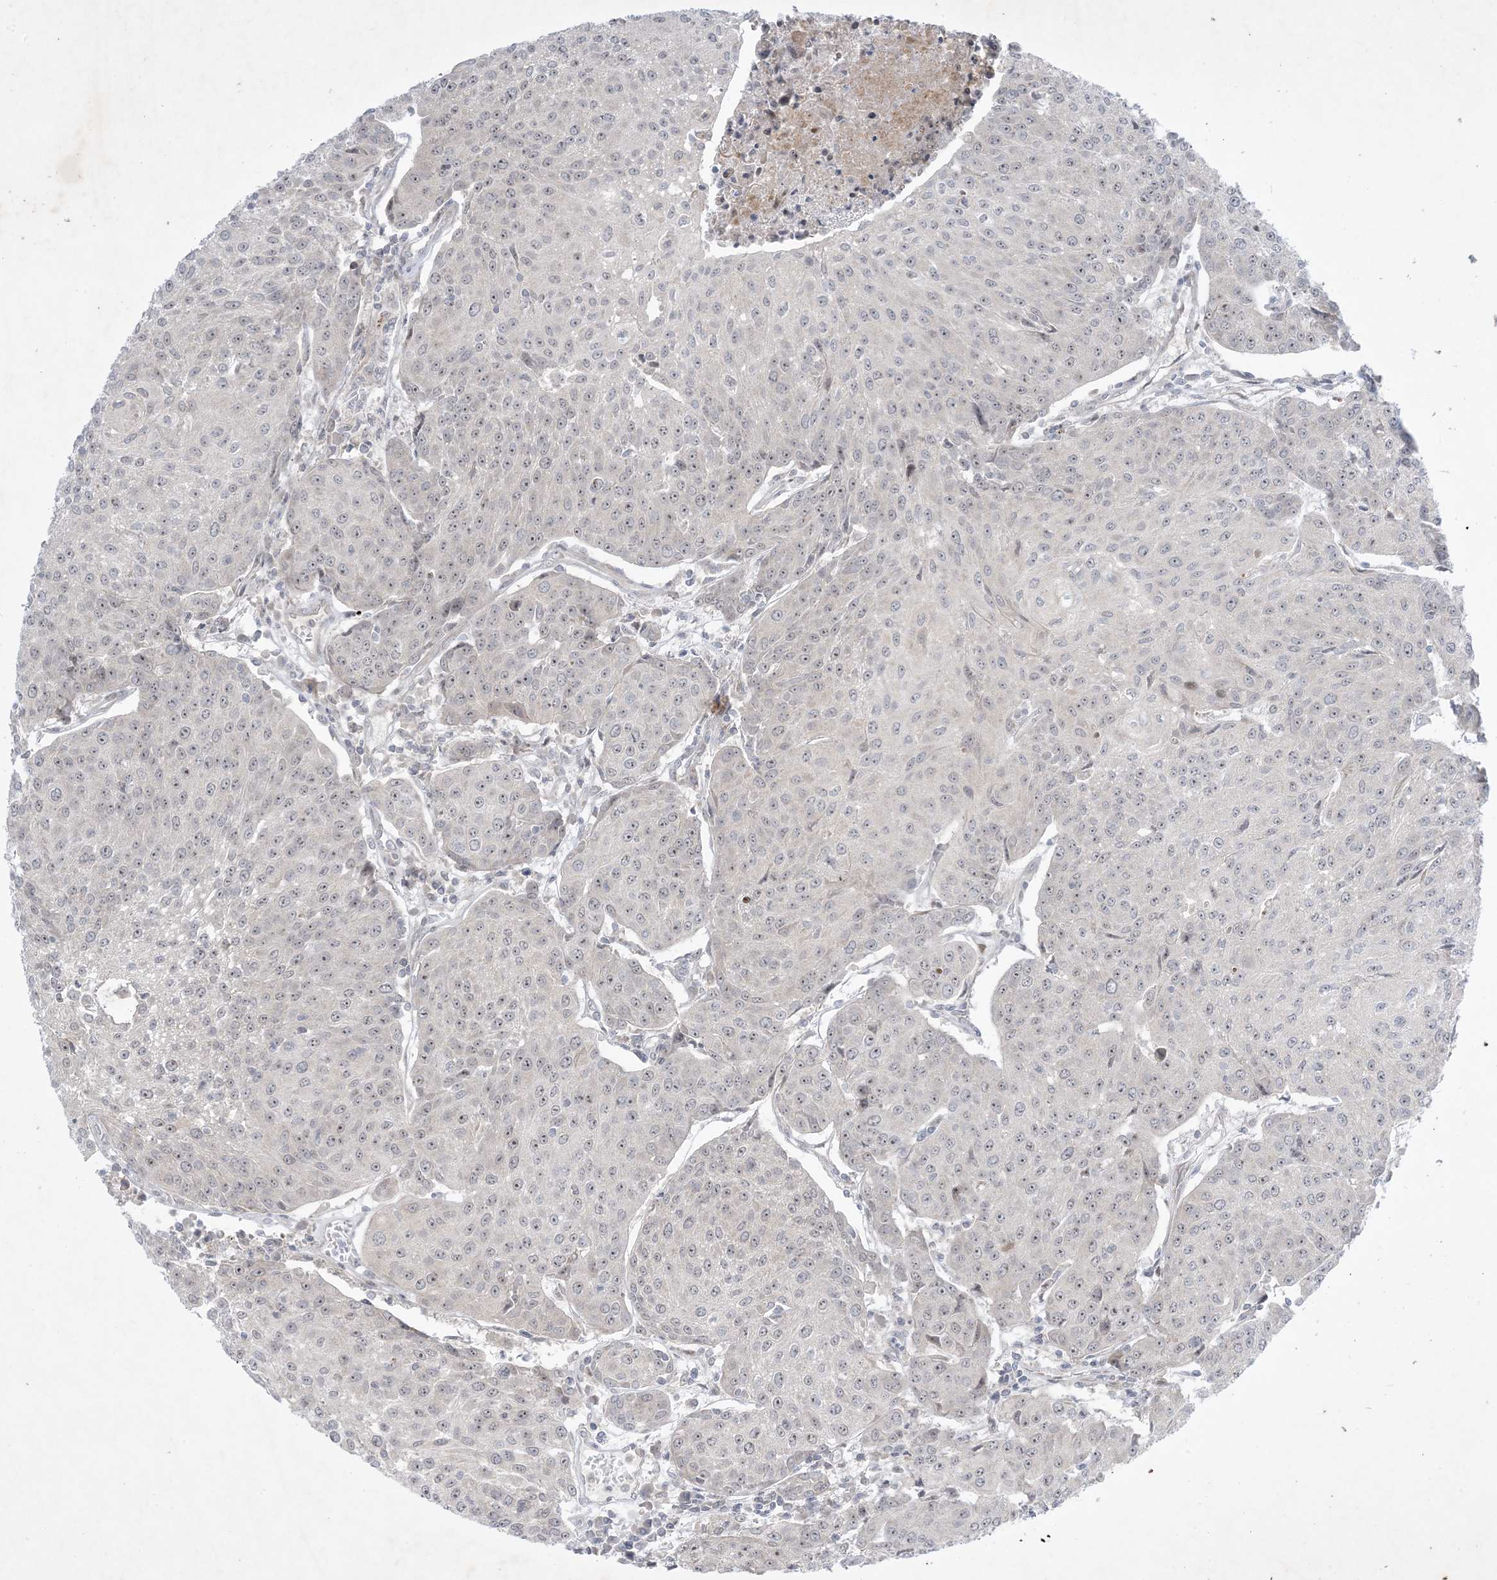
{"staining": {"intensity": "weak", "quantity": "<25%", "location": "nuclear"}, "tissue": "urothelial cancer", "cell_type": "Tumor cells", "image_type": "cancer", "snomed": [{"axis": "morphology", "description": "Urothelial carcinoma, High grade"}, {"axis": "topography", "description": "Urinary bladder"}], "caption": "IHC histopathology image of neoplastic tissue: human urothelial cancer stained with DAB displays no significant protein positivity in tumor cells. Nuclei are stained in blue.", "gene": "SOGA3", "patient": {"sex": "female", "age": 85}}